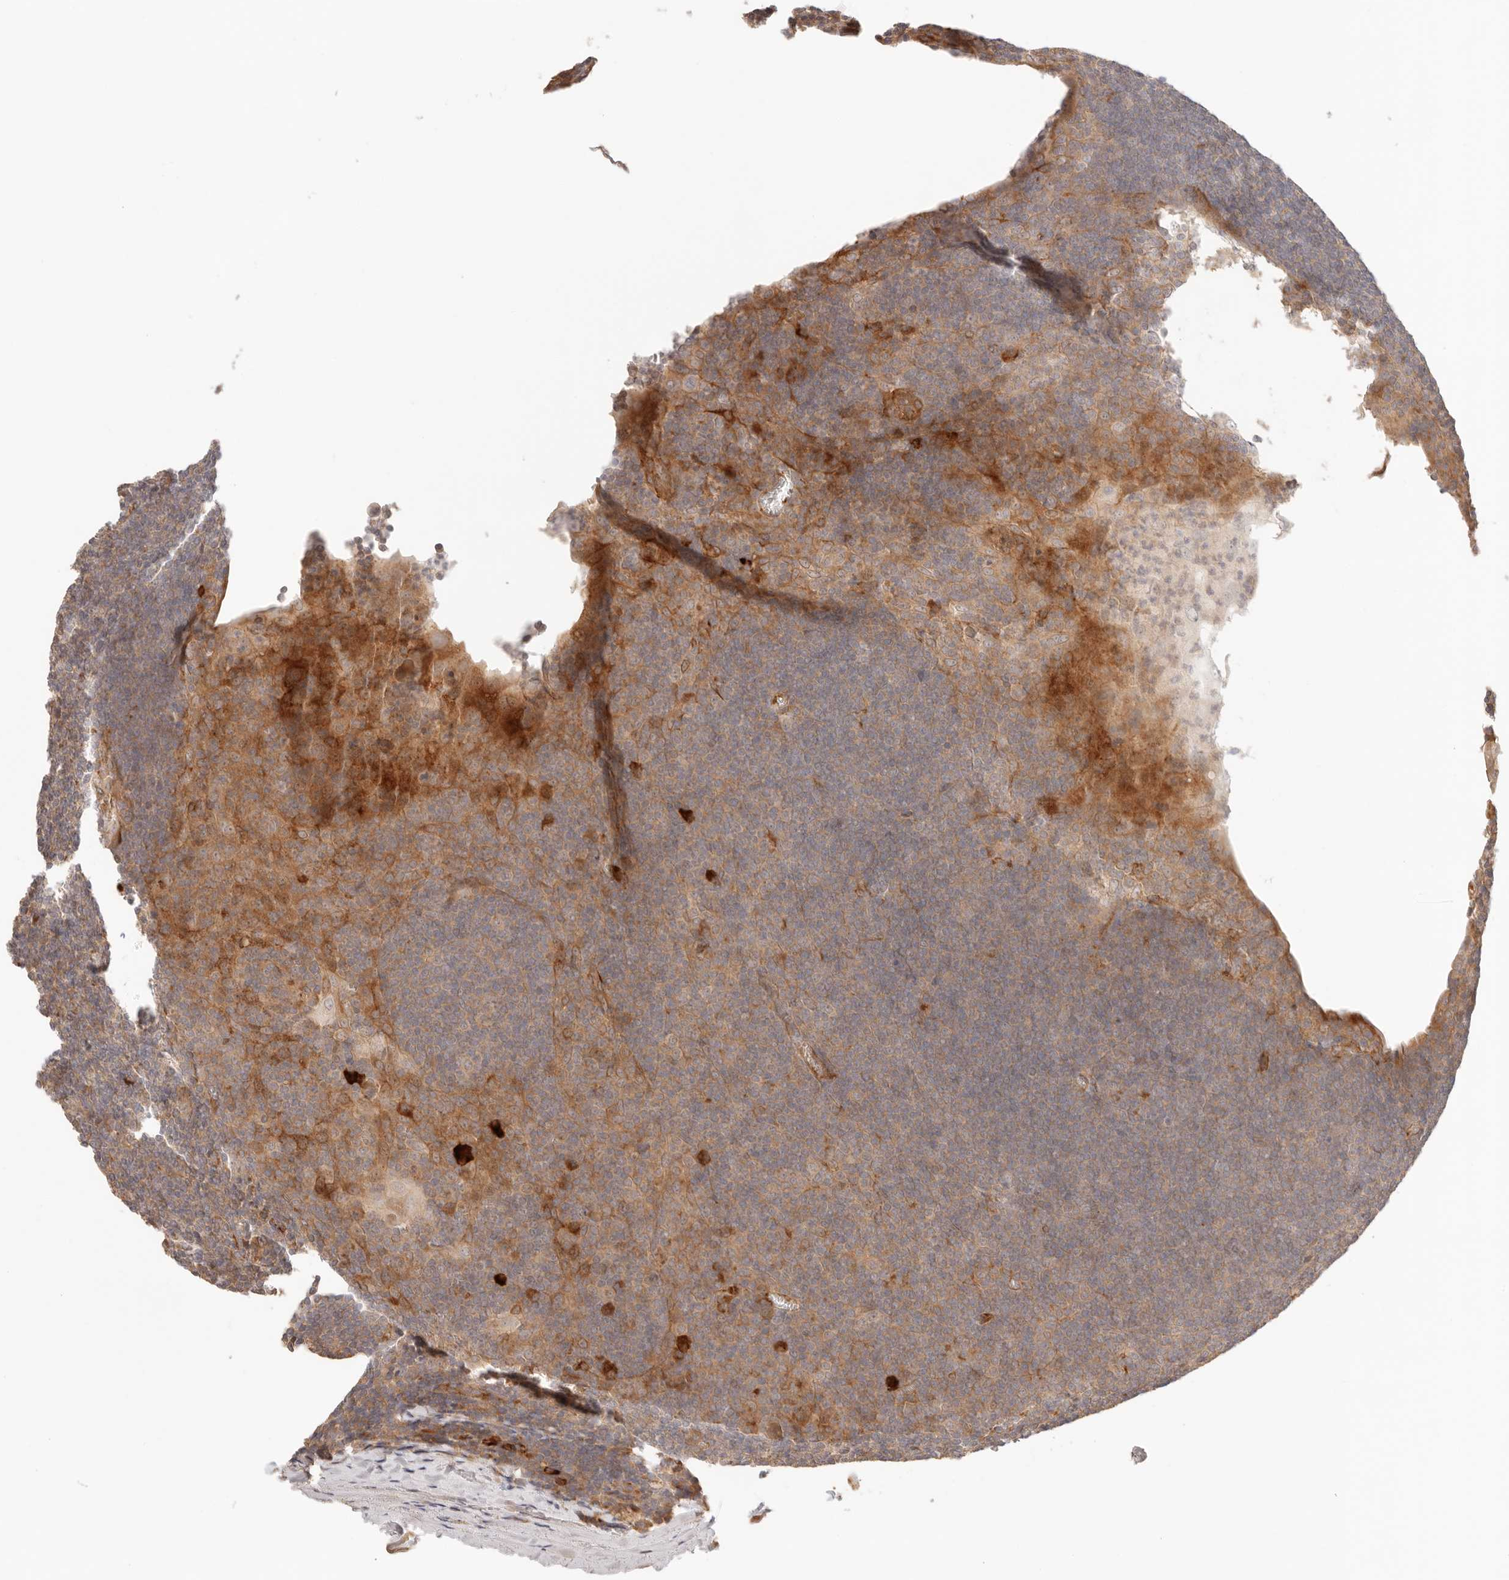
{"staining": {"intensity": "moderate", "quantity": "<25%", "location": "cytoplasmic/membranous"}, "tissue": "tonsil", "cell_type": "Germinal center cells", "image_type": "normal", "snomed": [{"axis": "morphology", "description": "Normal tissue, NOS"}, {"axis": "topography", "description": "Tonsil"}], "caption": "An image of tonsil stained for a protein displays moderate cytoplasmic/membranous brown staining in germinal center cells.", "gene": "IL1R2", "patient": {"sex": "male", "age": 37}}